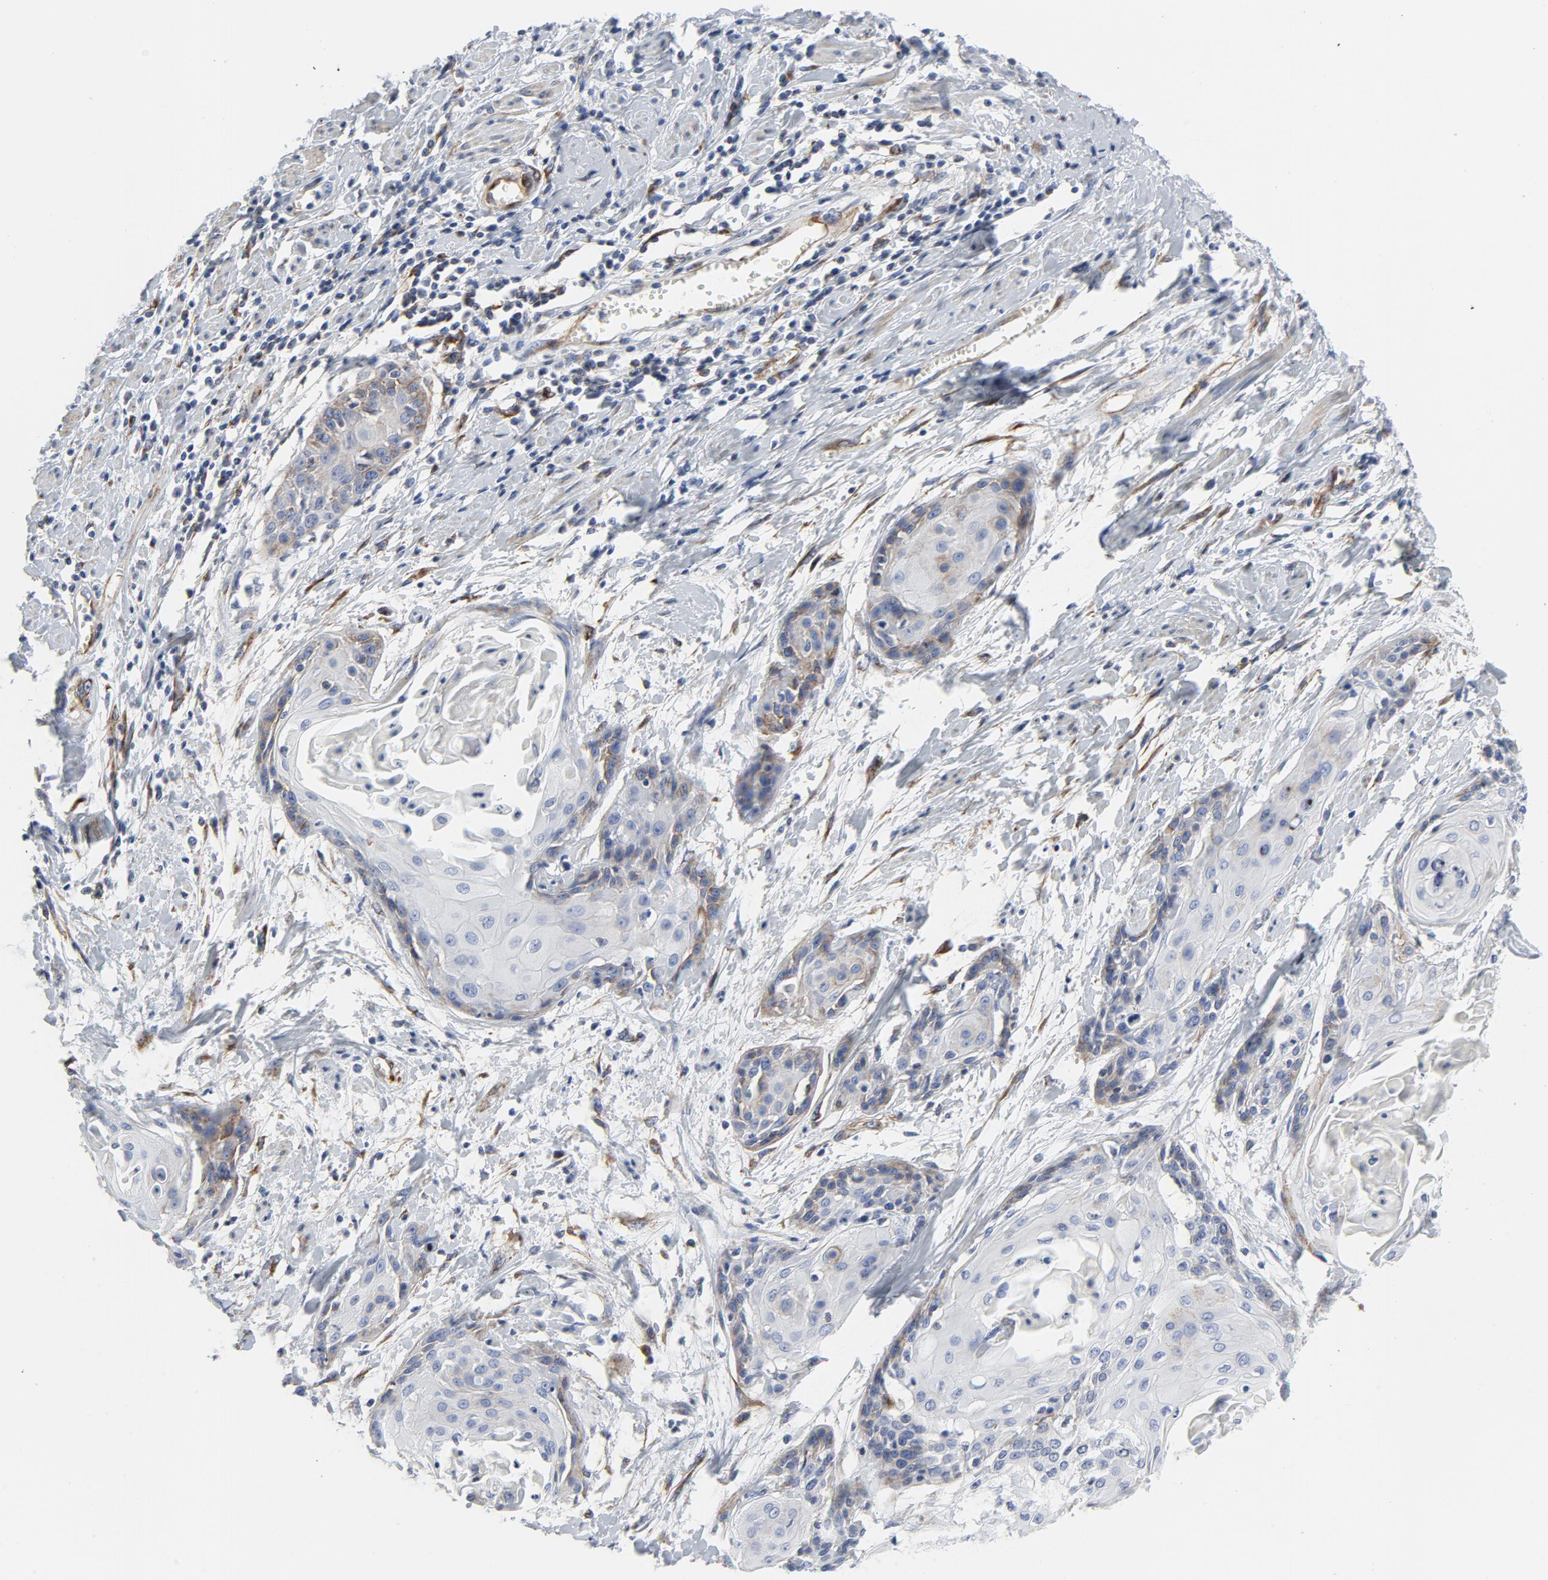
{"staining": {"intensity": "weak", "quantity": "<25%", "location": "cytoplasmic/membranous"}, "tissue": "cervical cancer", "cell_type": "Tumor cells", "image_type": "cancer", "snomed": [{"axis": "morphology", "description": "Squamous cell carcinoma, NOS"}, {"axis": "topography", "description": "Cervix"}], "caption": "Tumor cells are negative for brown protein staining in cervical cancer.", "gene": "TUBB1", "patient": {"sex": "female", "age": 57}}